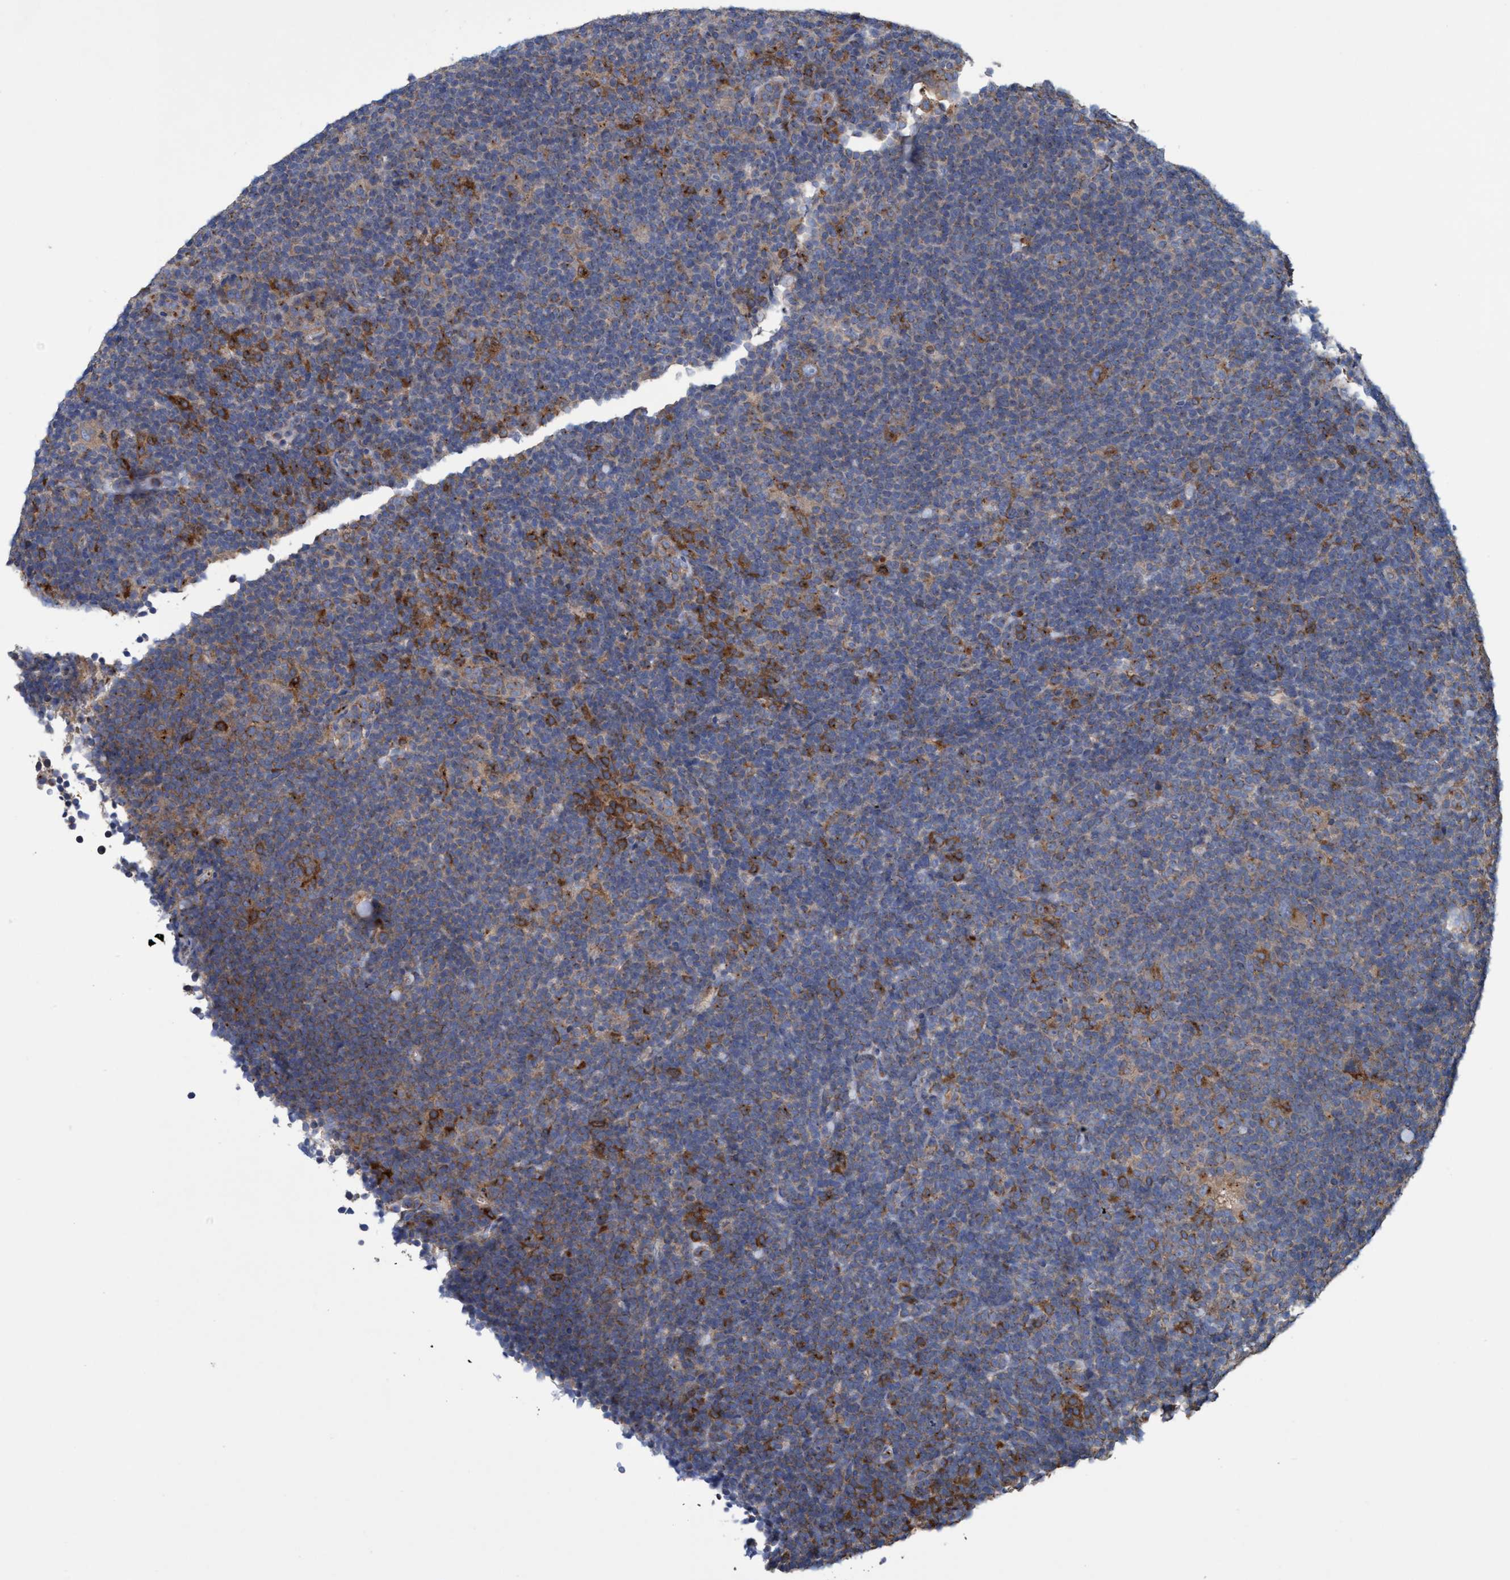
{"staining": {"intensity": "moderate", "quantity": ">75%", "location": "cytoplasmic/membranous"}, "tissue": "lymphoma", "cell_type": "Tumor cells", "image_type": "cancer", "snomed": [{"axis": "morphology", "description": "Hodgkin's disease, NOS"}, {"axis": "topography", "description": "Lymph node"}], "caption": "Tumor cells reveal medium levels of moderate cytoplasmic/membranous positivity in approximately >75% of cells in Hodgkin's disease.", "gene": "BICD2", "patient": {"sex": "female", "age": 57}}